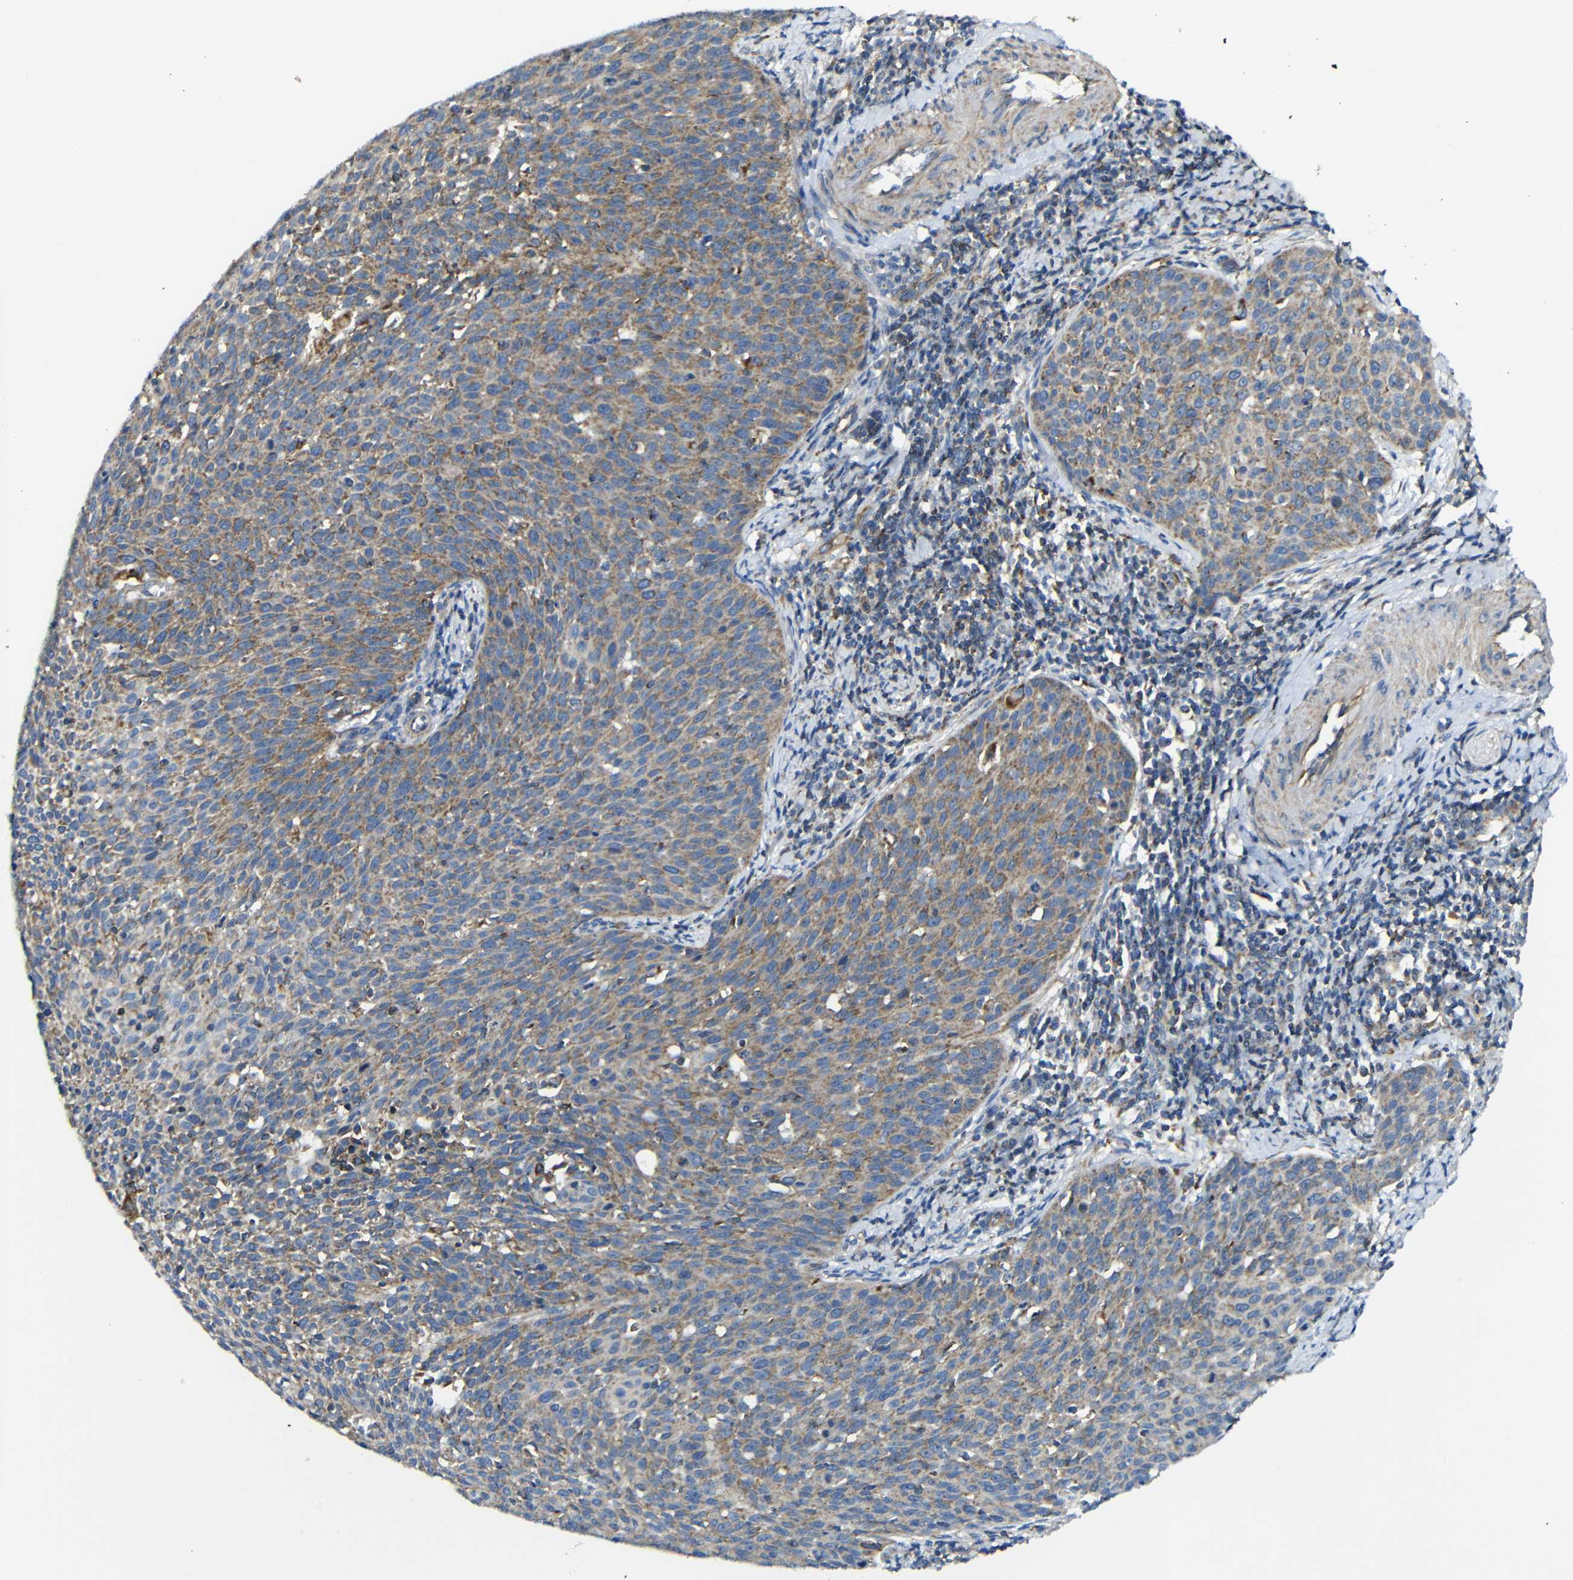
{"staining": {"intensity": "moderate", "quantity": "25%-75%", "location": "cytoplasmic/membranous"}, "tissue": "cervical cancer", "cell_type": "Tumor cells", "image_type": "cancer", "snomed": [{"axis": "morphology", "description": "Squamous cell carcinoma, NOS"}, {"axis": "topography", "description": "Cervix"}], "caption": "Squamous cell carcinoma (cervical) stained for a protein reveals moderate cytoplasmic/membranous positivity in tumor cells.", "gene": "PDCD1LG2", "patient": {"sex": "female", "age": 38}}